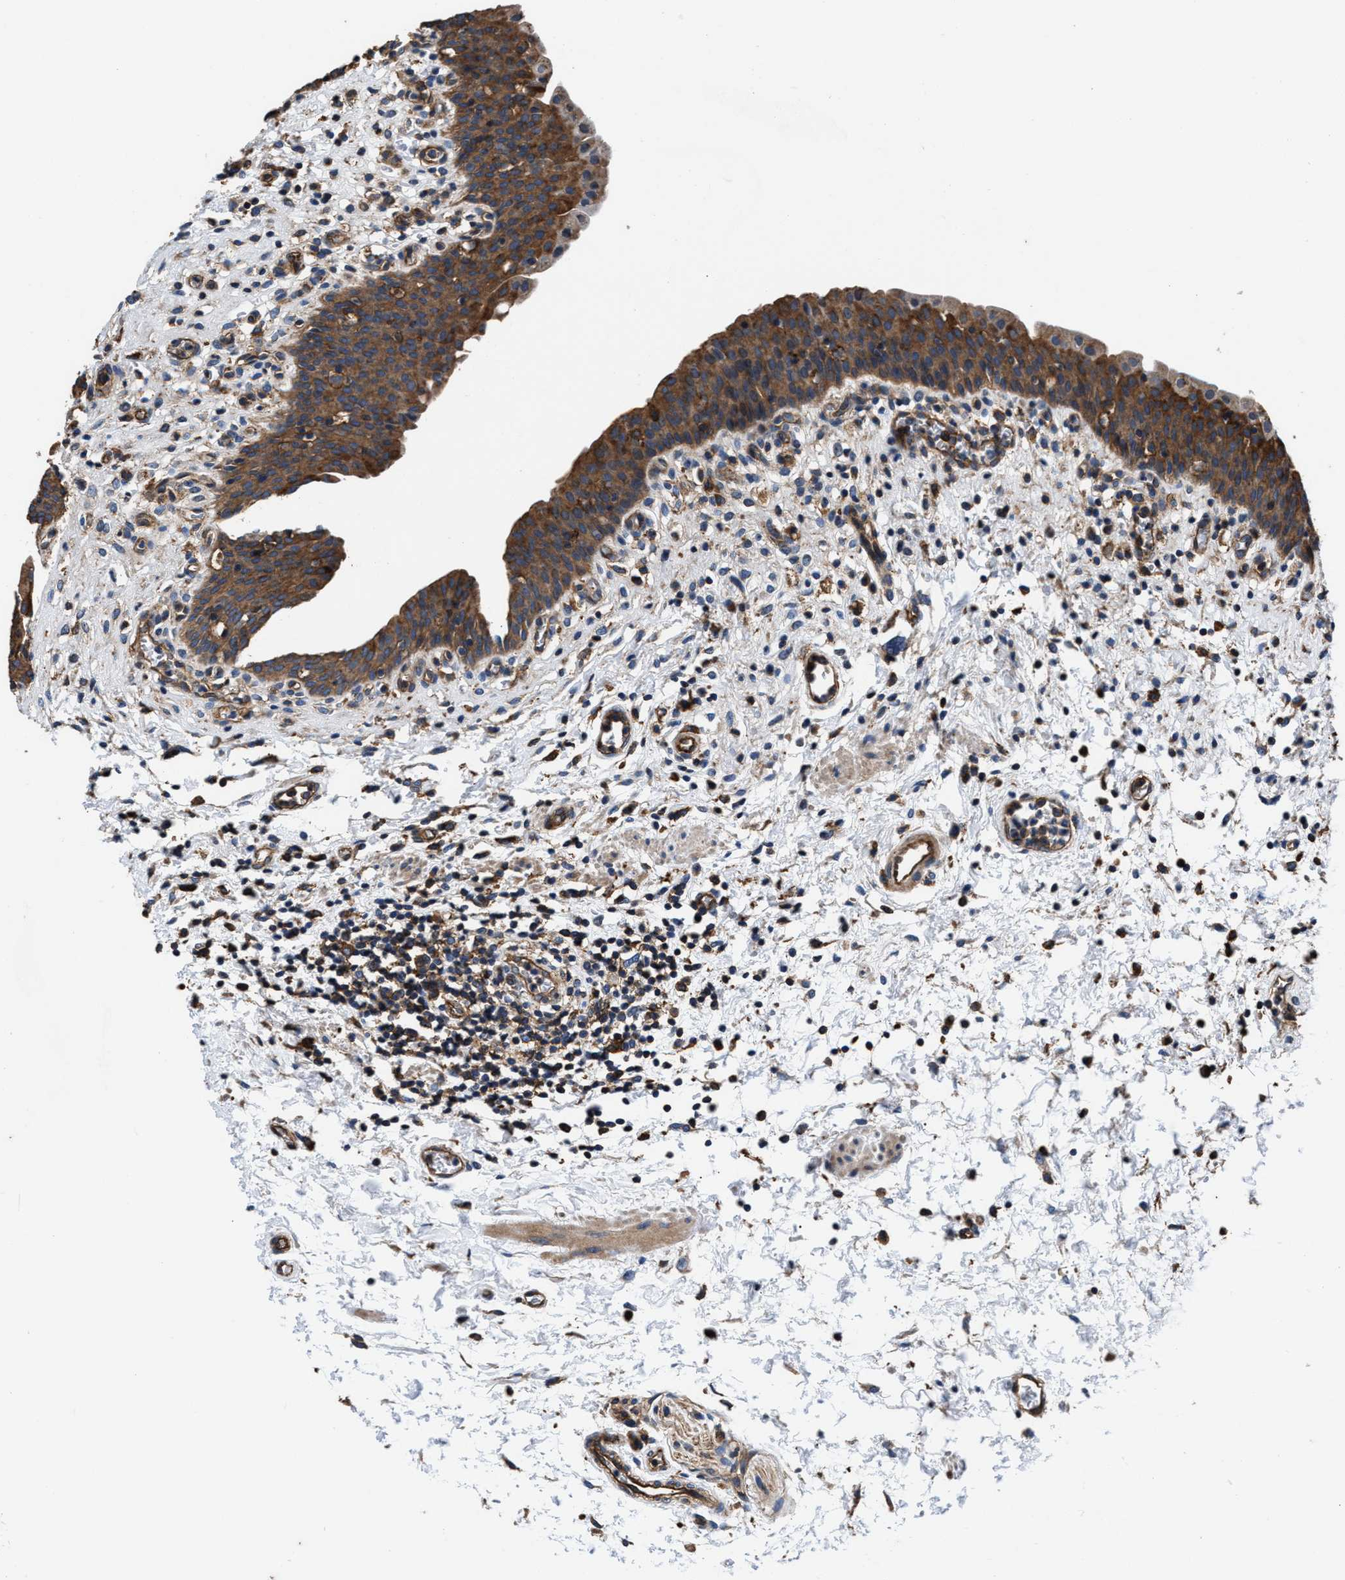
{"staining": {"intensity": "moderate", "quantity": ">75%", "location": "cytoplasmic/membranous"}, "tissue": "urinary bladder", "cell_type": "Urothelial cells", "image_type": "normal", "snomed": [{"axis": "morphology", "description": "Normal tissue, NOS"}, {"axis": "topography", "description": "Urinary bladder"}], "caption": "Urinary bladder stained for a protein demonstrates moderate cytoplasmic/membranous positivity in urothelial cells. (brown staining indicates protein expression, while blue staining denotes nuclei).", "gene": "PPP1R9B", "patient": {"sex": "male", "age": 37}}